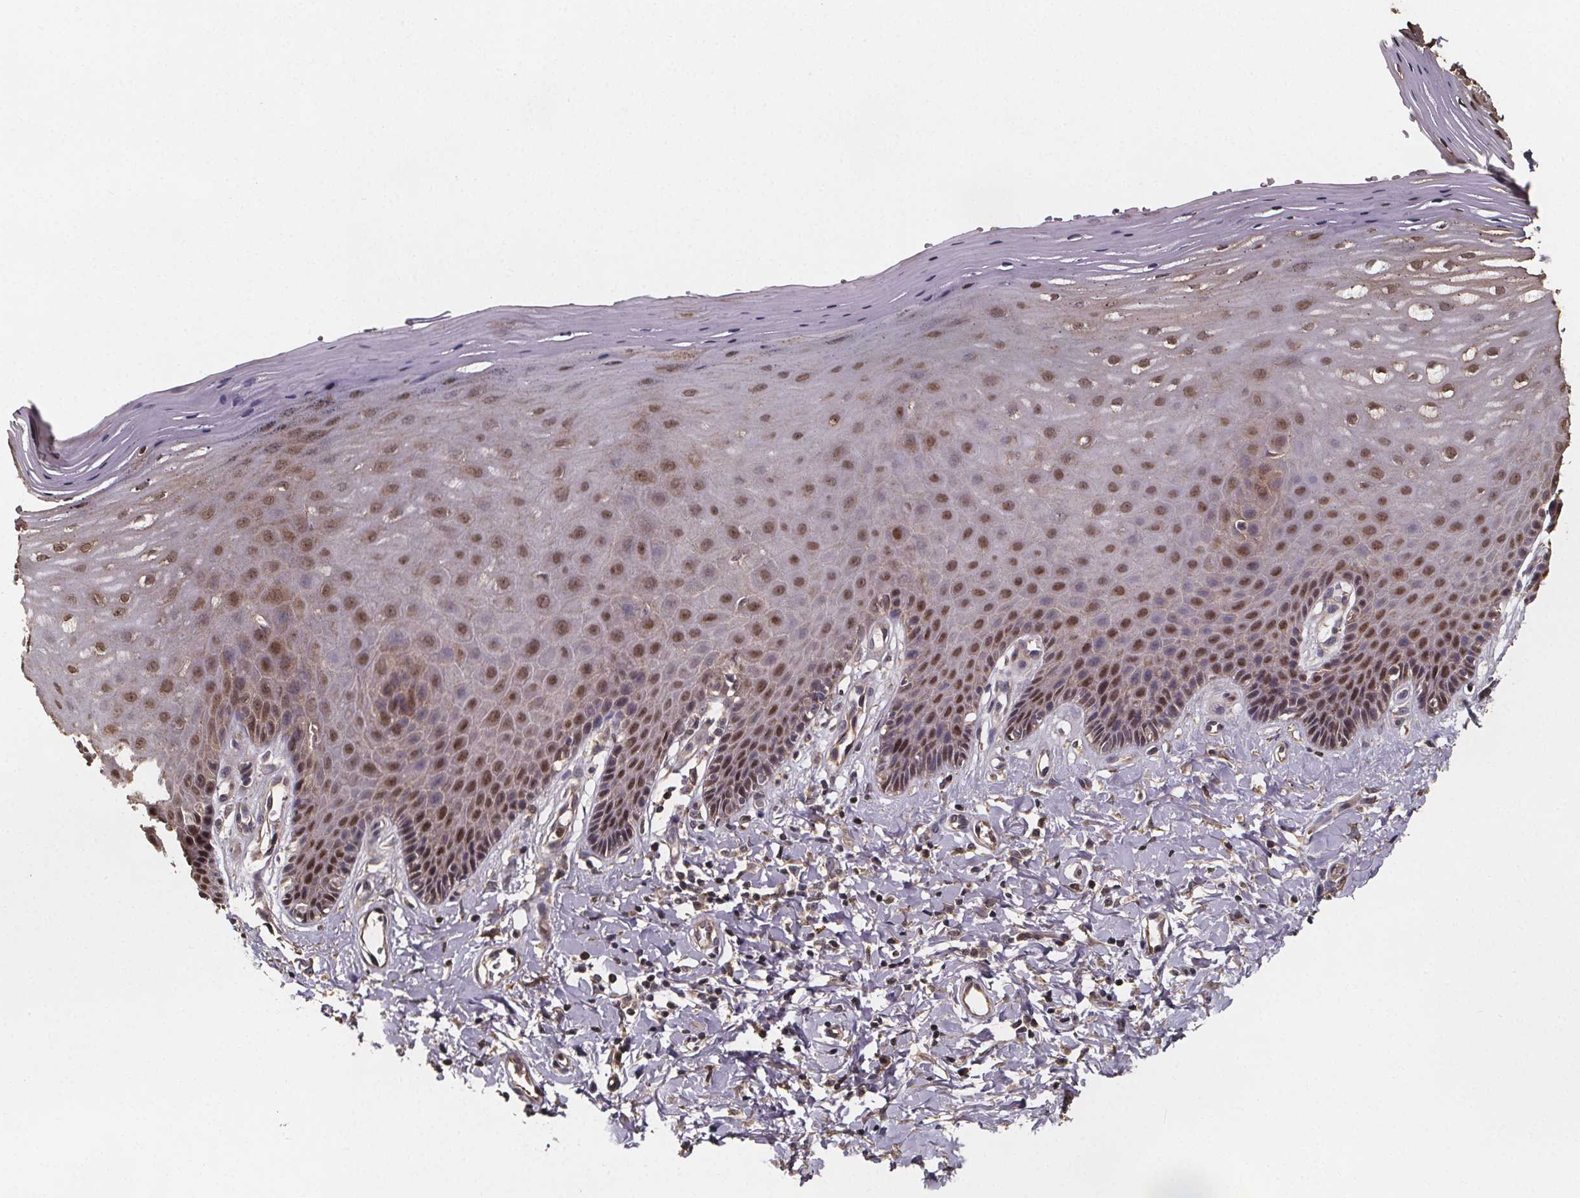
{"staining": {"intensity": "moderate", "quantity": "25%-75%", "location": "cytoplasmic/membranous,nuclear"}, "tissue": "vagina", "cell_type": "Squamous epithelial cells", "image_type": "normal", "snomed": [{"axis": "morphology", "description": "Normal tissue, NOS"}, {"axis": "topography", "description": "Vagina"}], "caption": "Immunohistochemistry (IHC) micrograph of unremarkable vagina: vagina stained using IHC shows medium levels of moderate protein expression localized specifically in the cytoplasmic/membranous,nuclear of squamous epithelial cells, appearing as a cytoplasmic/membranous,nuclear brown color.", "gene": "ZNF879", "patient": {"sex": "female", "age": 83}}